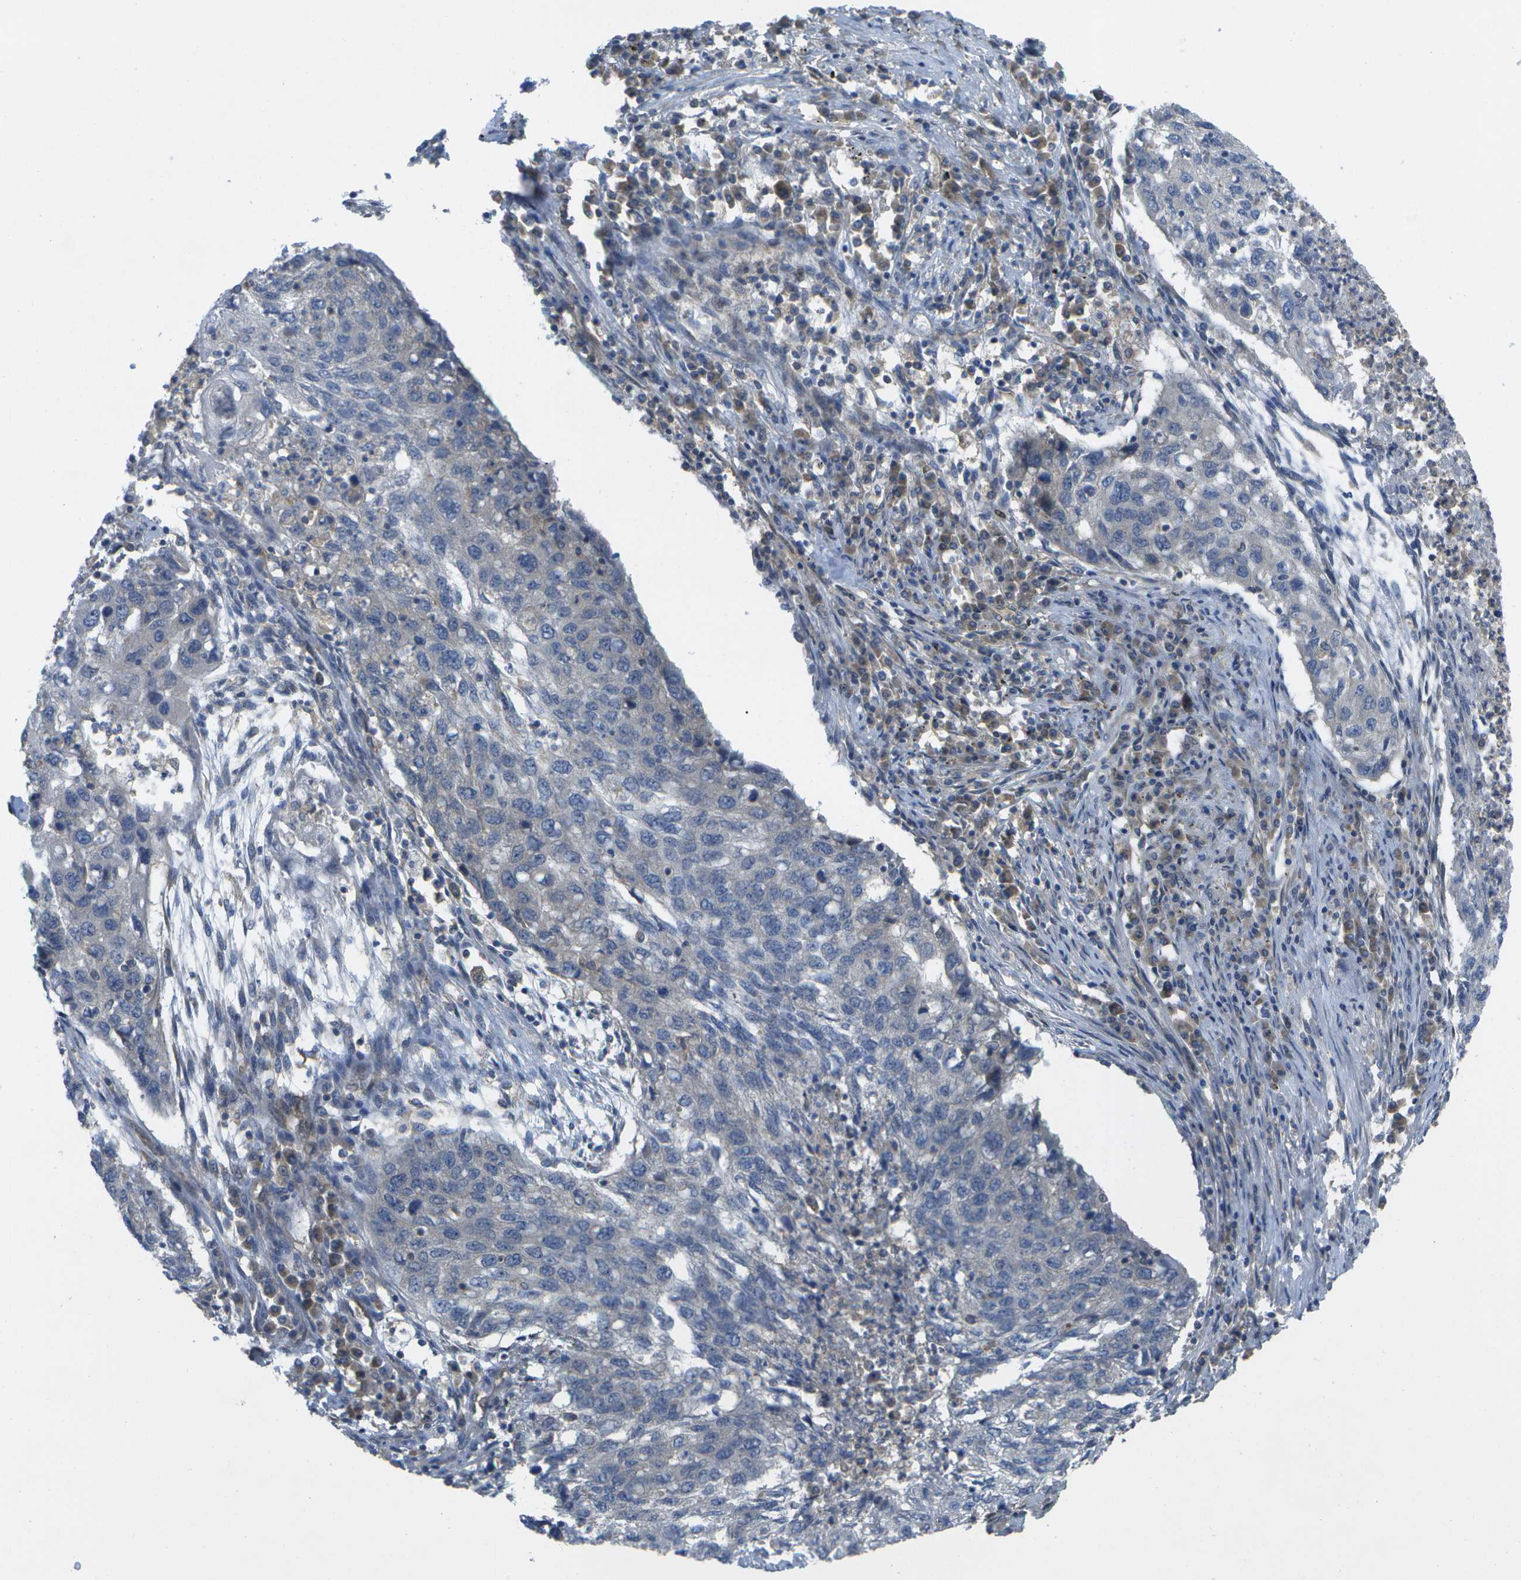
{"staining": {"intensity": "negative", "quantity": "none", "location": "none"}, "tissue": "lung cancer", "cell_type": "Tumor cells", "image_type": "cancer", "snomed": [{"axis": "morphology", "description": "Squamous cell carcinoma, NOS"}, {"axis": "topography", "description": "Lung"}], "caption": "Immunohistochemical staining of human lung cancer displays no significant expression in tumor cells. (DAB immunohistochemistry (IHC) with hematoxylin counter stain).", "gene": "DPM3", "patient": {"sex": "female", "age": 63}}